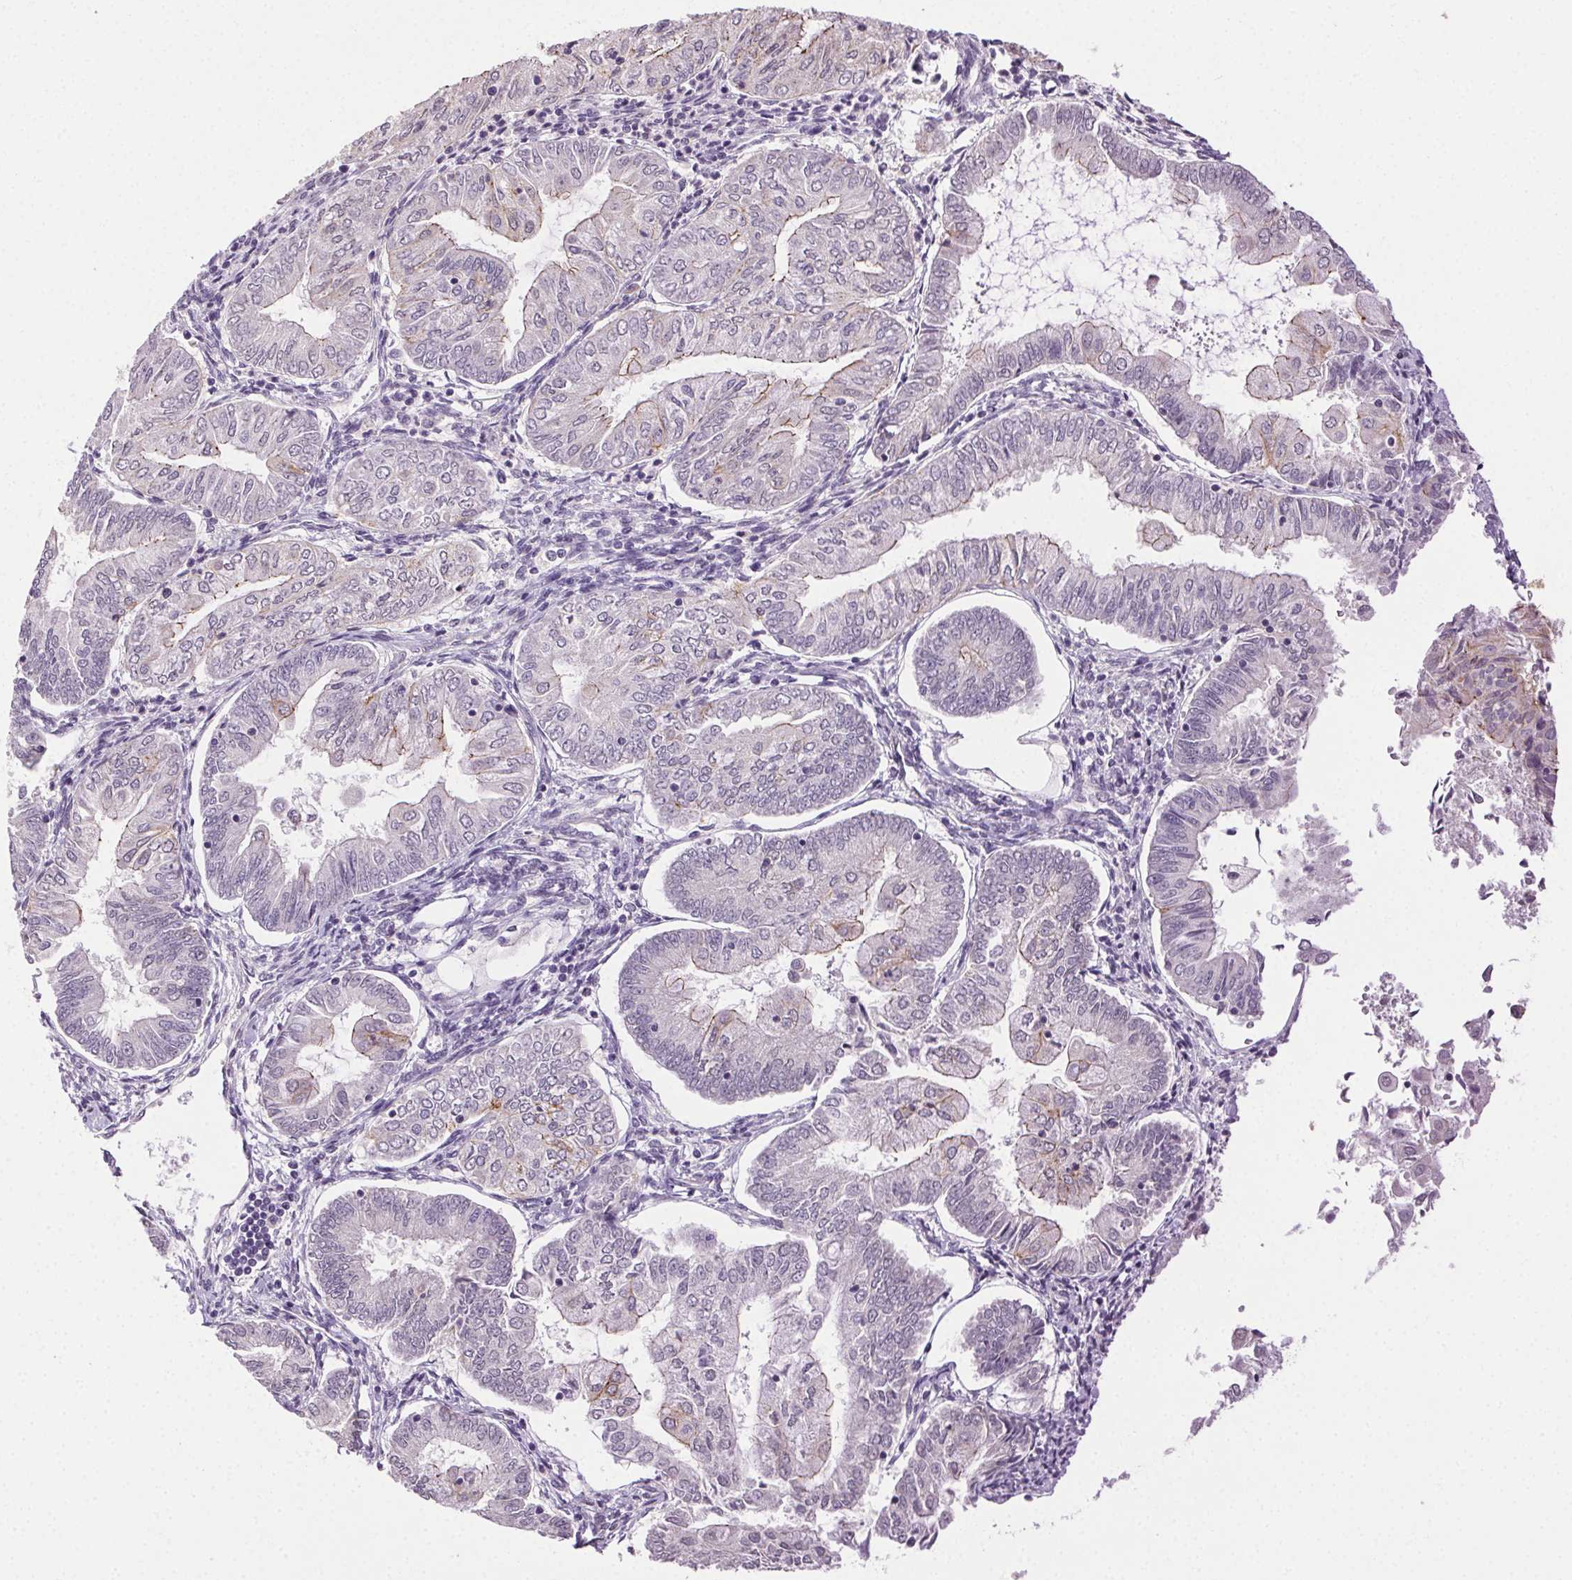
{"staining": {"intensity": "weak", "quantity": "<25%", "location": "cytoplasmic/membranous"}, "tissue": "endometrial cancer", "cell_type": "Tumor cells", "image_type": "cancer", "snomed": [{"axis": "morphology", "description": "Adenocarcinoma, NOS"}, {"axis": "topography", "description": "Endometrium"}], "caption": "Immunohistochemistry image of neoplastic tissue: adenocarcinoma (endometrial) stained with DAB shows no significant protein positivity in tumor cells.", "gene": "CLDN10", "patient": {"sex": "female", "age": 55}}